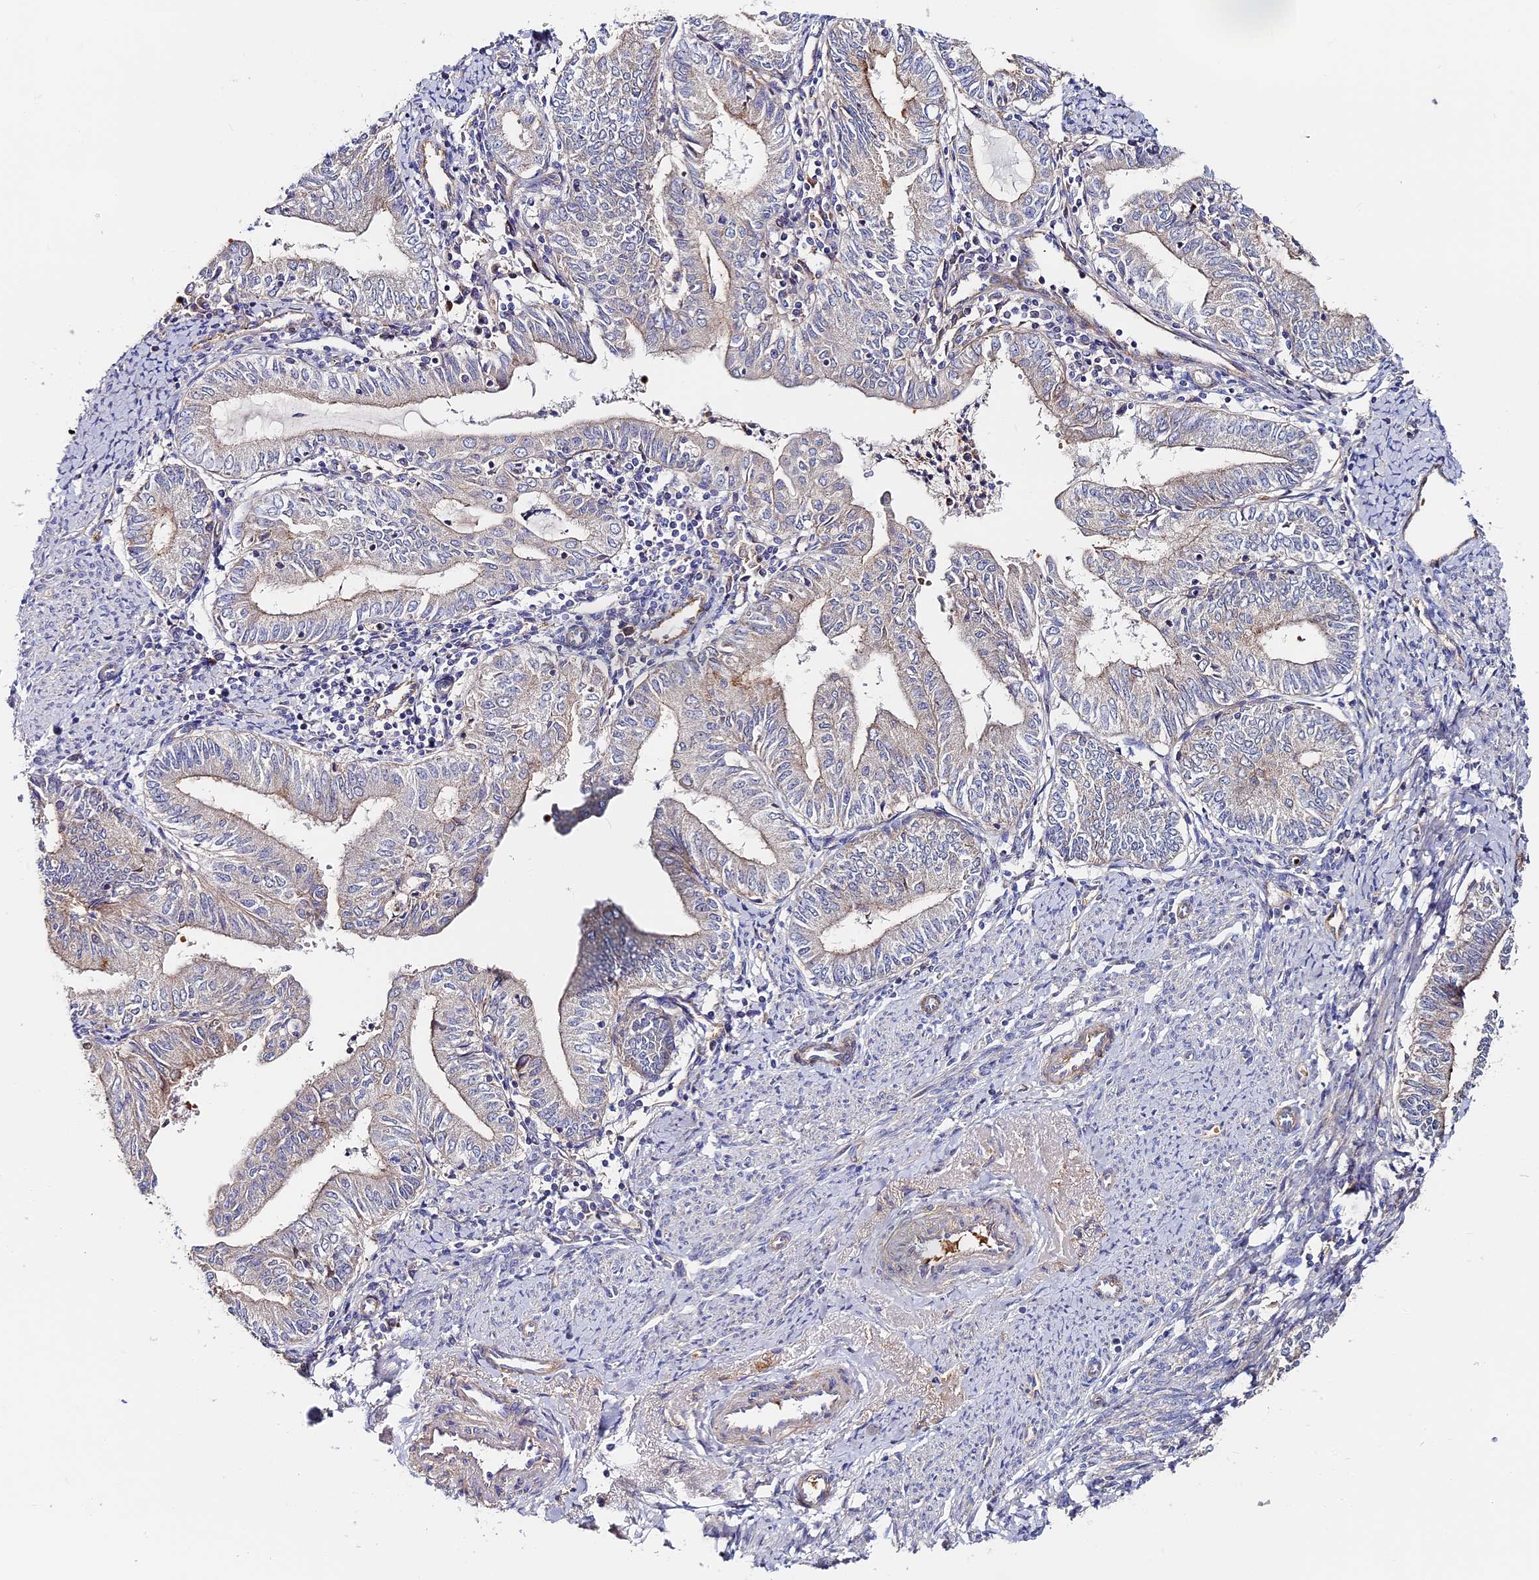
{"staining": {"intensity": "weak", "quantity": "<25%", "location": "cytoplasmic/membranous"}, "tissue": "endometrial cancer", "cell_type": "Tumor cells", "image_type": "cancer", "snomed": [{"axis": "morphology", "description": "Adenocarcinoma, NOS"}, {"axis": "topography", "description": "Endometrium"}], "caption": "Human adenocarcinoma (endometrial) stained for a protein using immunohistochemistry shows no staining in tumor cells.", "gene": "MISP3", "patient": {"sex": "female", "age": 66}}